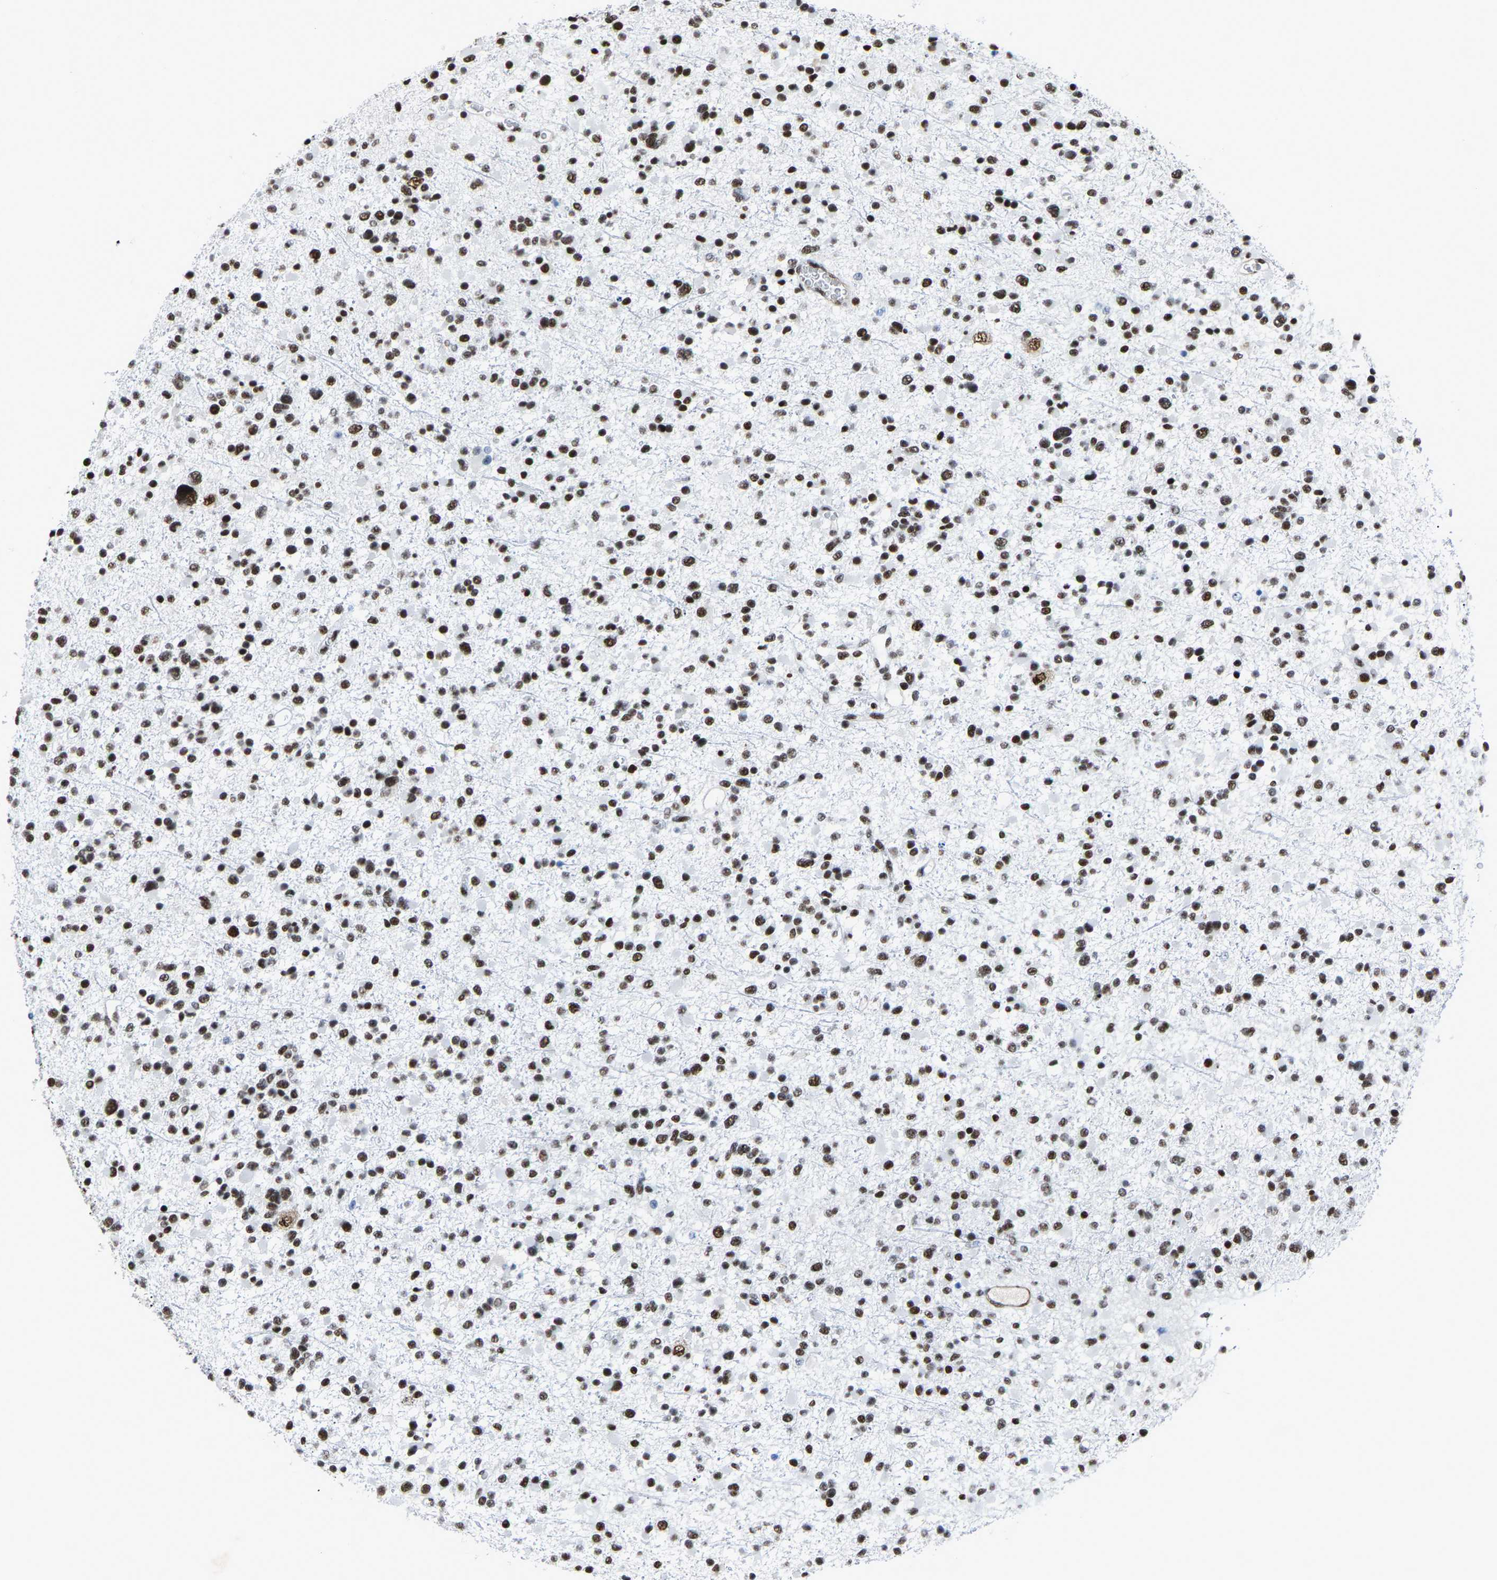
{"staining": {"intensity": "strong", "quantity": ">75%", "location": "nuclear"}, "tissue": "glioma", "cell_type": "Tumor cells", "image_type": "cancer", "snomed": [{"axis": "morphology", "description": "Glioma, malignant, Low grade"}, {"axis": "topography", "description": "Brain"}], "caption": "Malignant glioma (low-grade) stained for a protein reveals strong nuclear positivity in tumor cells.", "gene": "DDX5", "patient": {"sex": "female", "age": 22}}